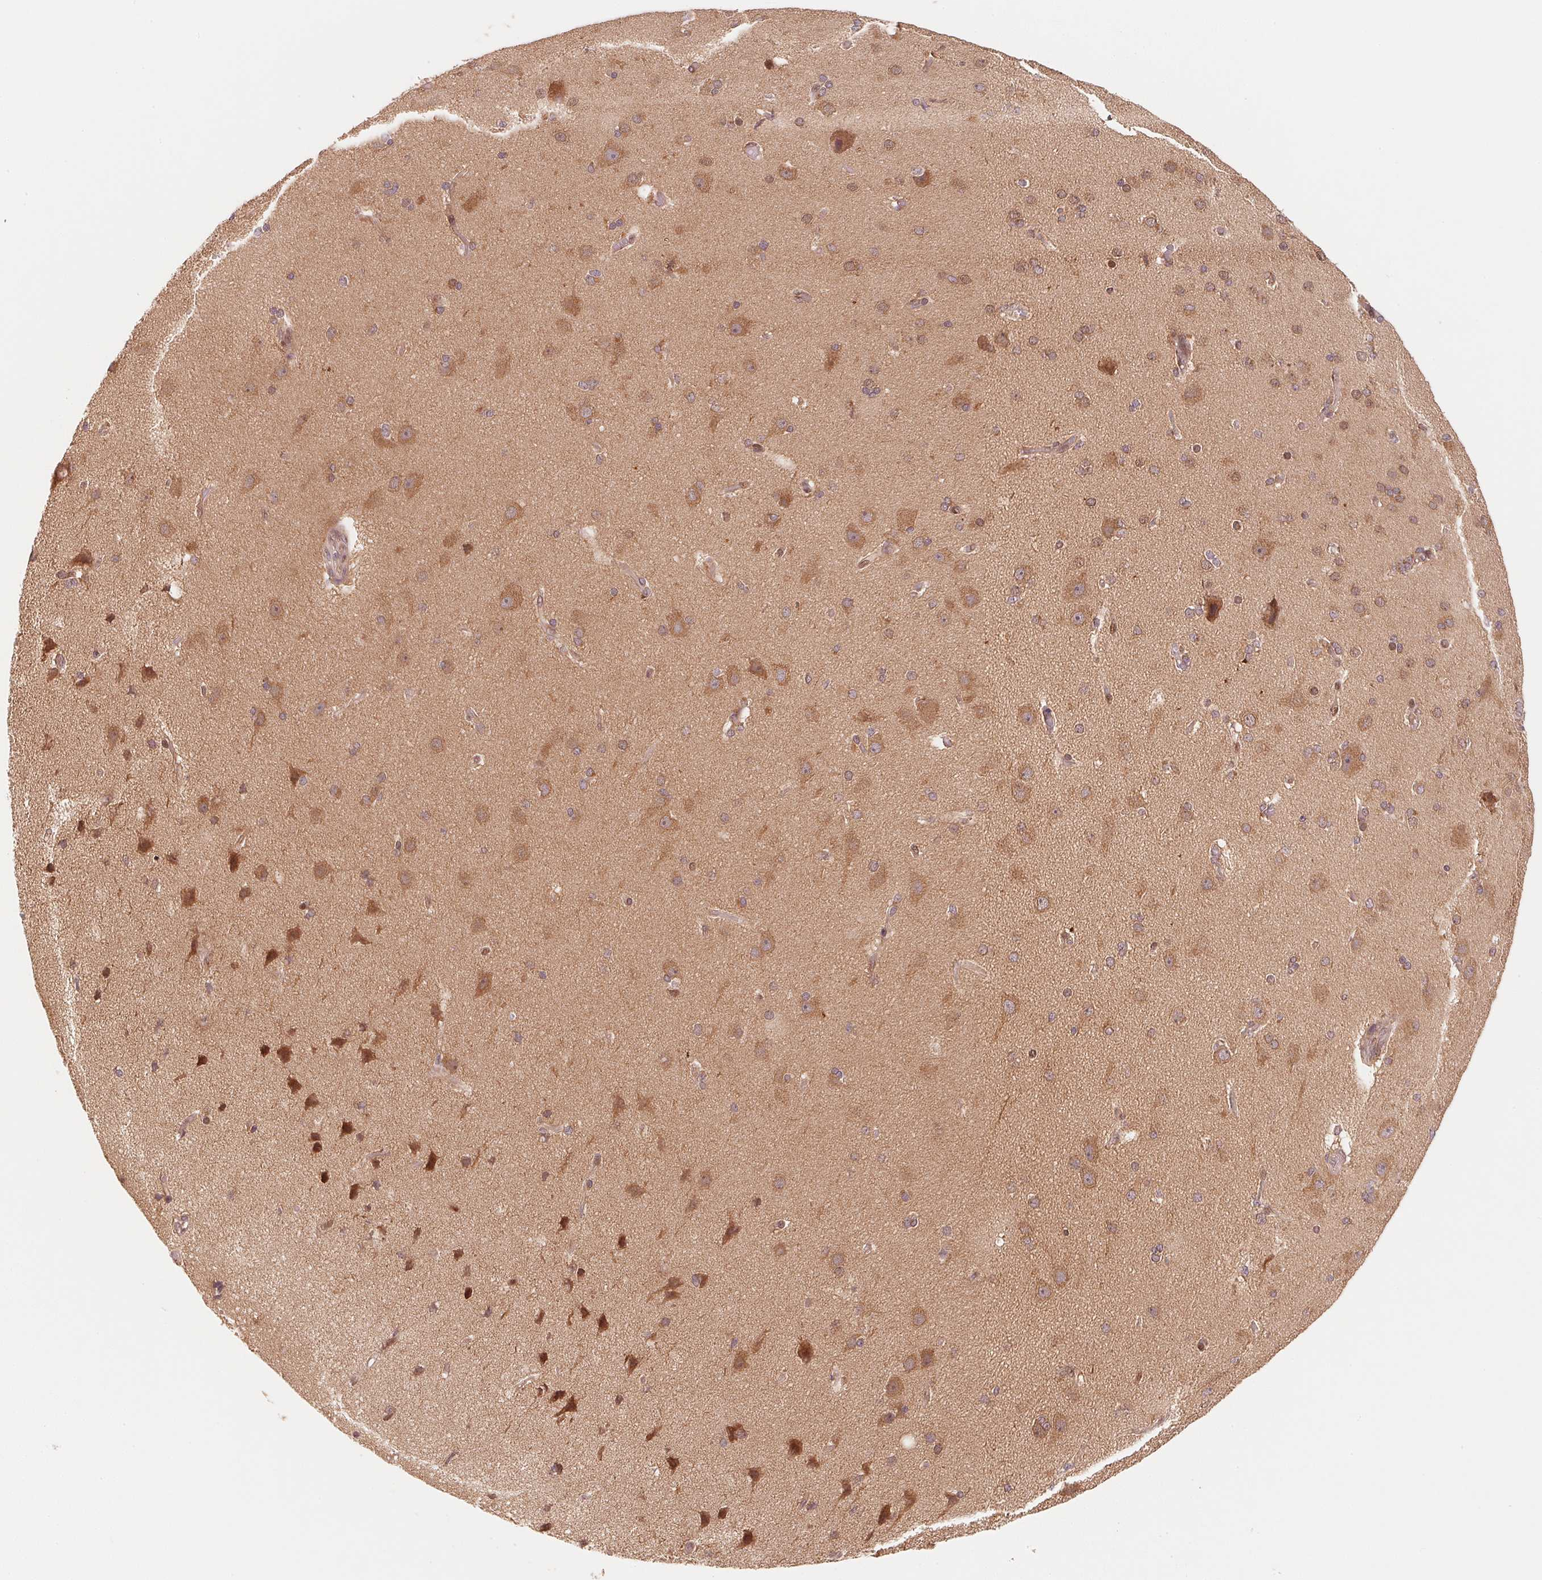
{"staining": {"intensity": "negative", "quantity": "none", "location": "none"}, "tissue": "cerebral cortex", "cell_type": "Endothelial cells", "image_type": "normal", "snomed": [{"axis": "morphology", "description": "Normal tissue, NOS"}, {"axis": "morphology", "description": "Glioma, malignant, High grade"}, {"axis": "topography", "description": "Cerebral cortex"}], "caption": "A photomicrograph of cerebral cortex stained for a protein exhibits no brown staining in endothelial cells.", "gene": "CCDC102B", "patient": {"sex": "male", "age": 71}}